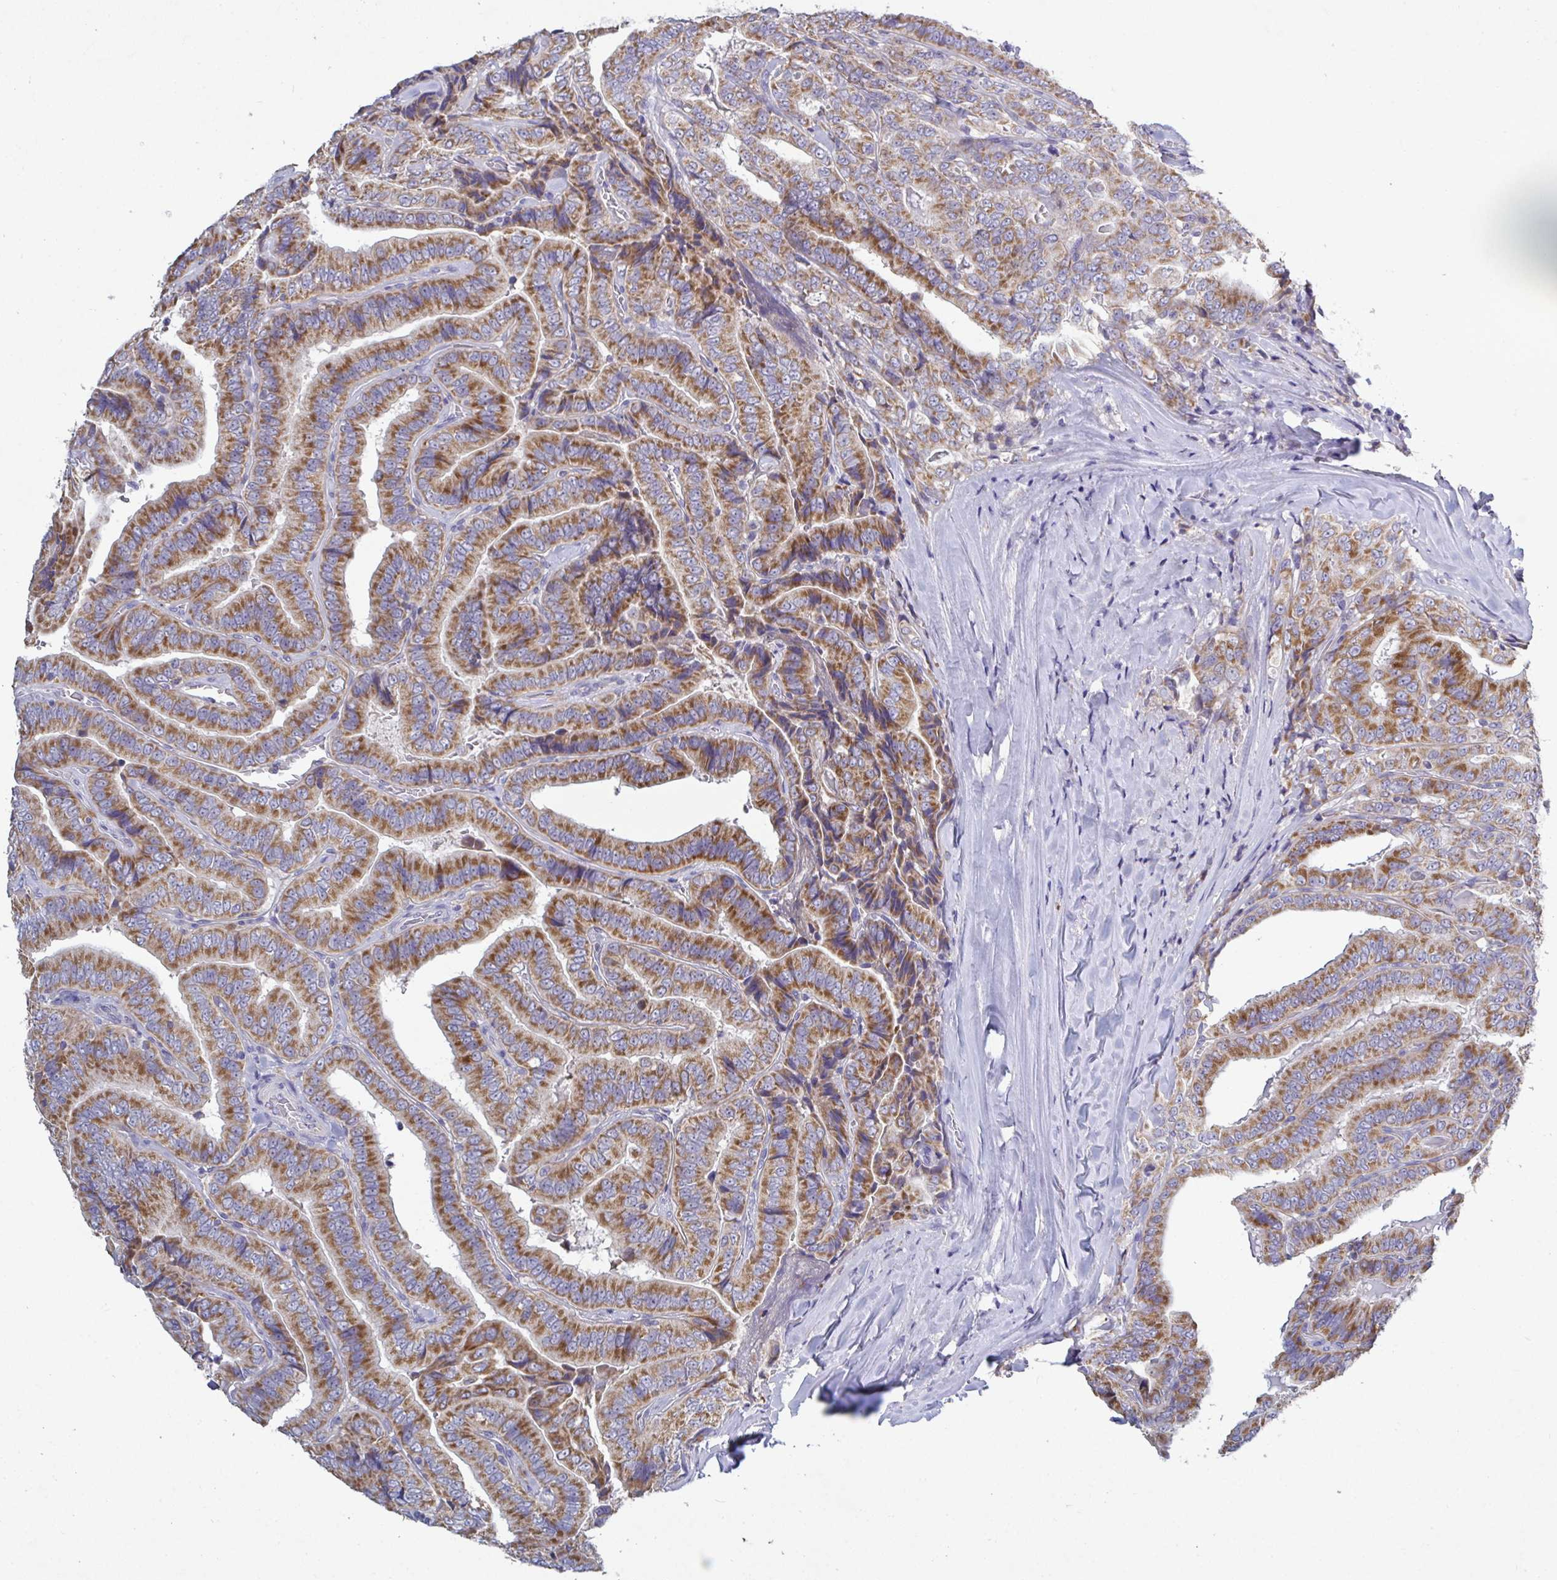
{"staining": {"intensity": "moderate", "quantity": ">75%", "location": "cytoplasmic/membranous"}, "tissue": "thyroid cancer", "cell_type": "Tumor cells", "image_type": "cancer", "snomed": [{"axis": "morphology", "description": "Papillary adenocarcinoma, NOS"}, {"axis": "topography", "description": "Thyroid gland"}], "caption": "Immunohistochemistry (IHC) staining of thyroid papillary adenocarcinoma, which shows medium levels of moderate cytoplasmic/membranous expression in approximately >75% of tumor cells indicating moderate cytoplasmic/membranous protein positivity. The staining was performed using DAB (3,3'-diaminobenzidine) (brown) for protein detection and nuclei were counterstained in hematoxylin (blue).", "gene": "GALNT13", "patient": {"sex": "male", "age": 61}}